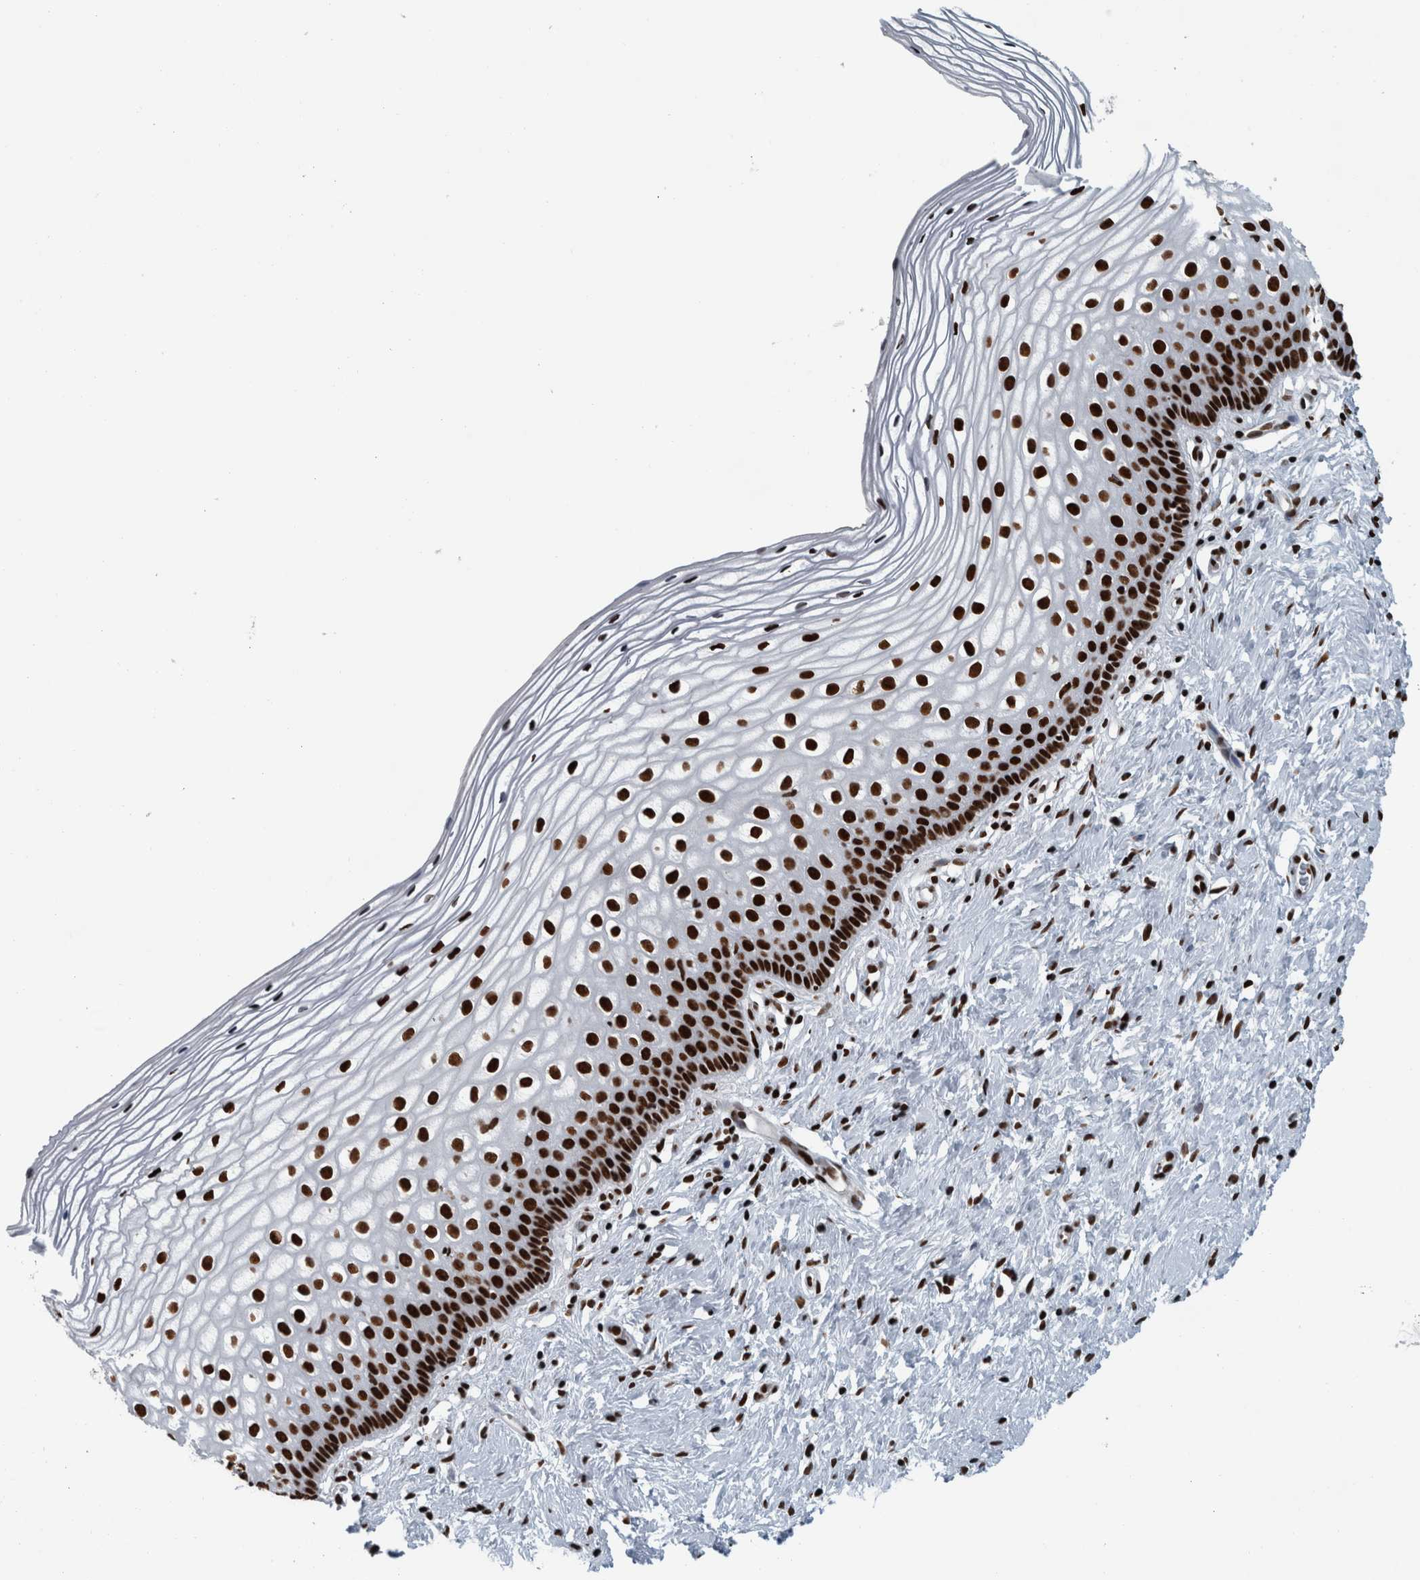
{"staining": {"intensity": "strong", "quantity": ">75%", "location": "nuclear"}, "tissue": "cervix", "cell_type": "Glandular cells", "image_type": "normal", "snomed": [{"axis": "morphology", "description": "Normal tissue, NOS"}, {"axis": "topography", "description": "Cervix"}], "caption": "Glandular cells demonstrate high levels of strong nuclear staining in about >75% of cells in unremarkable cervix. Using DAB (3,3'-diaminobenzidine) (brown) and hematoxylin (blue) stains, captured at high magnification using brightfield microscopy.", "gene": "DNMT3A", "patient": {"sex": "female", "age": 27}}